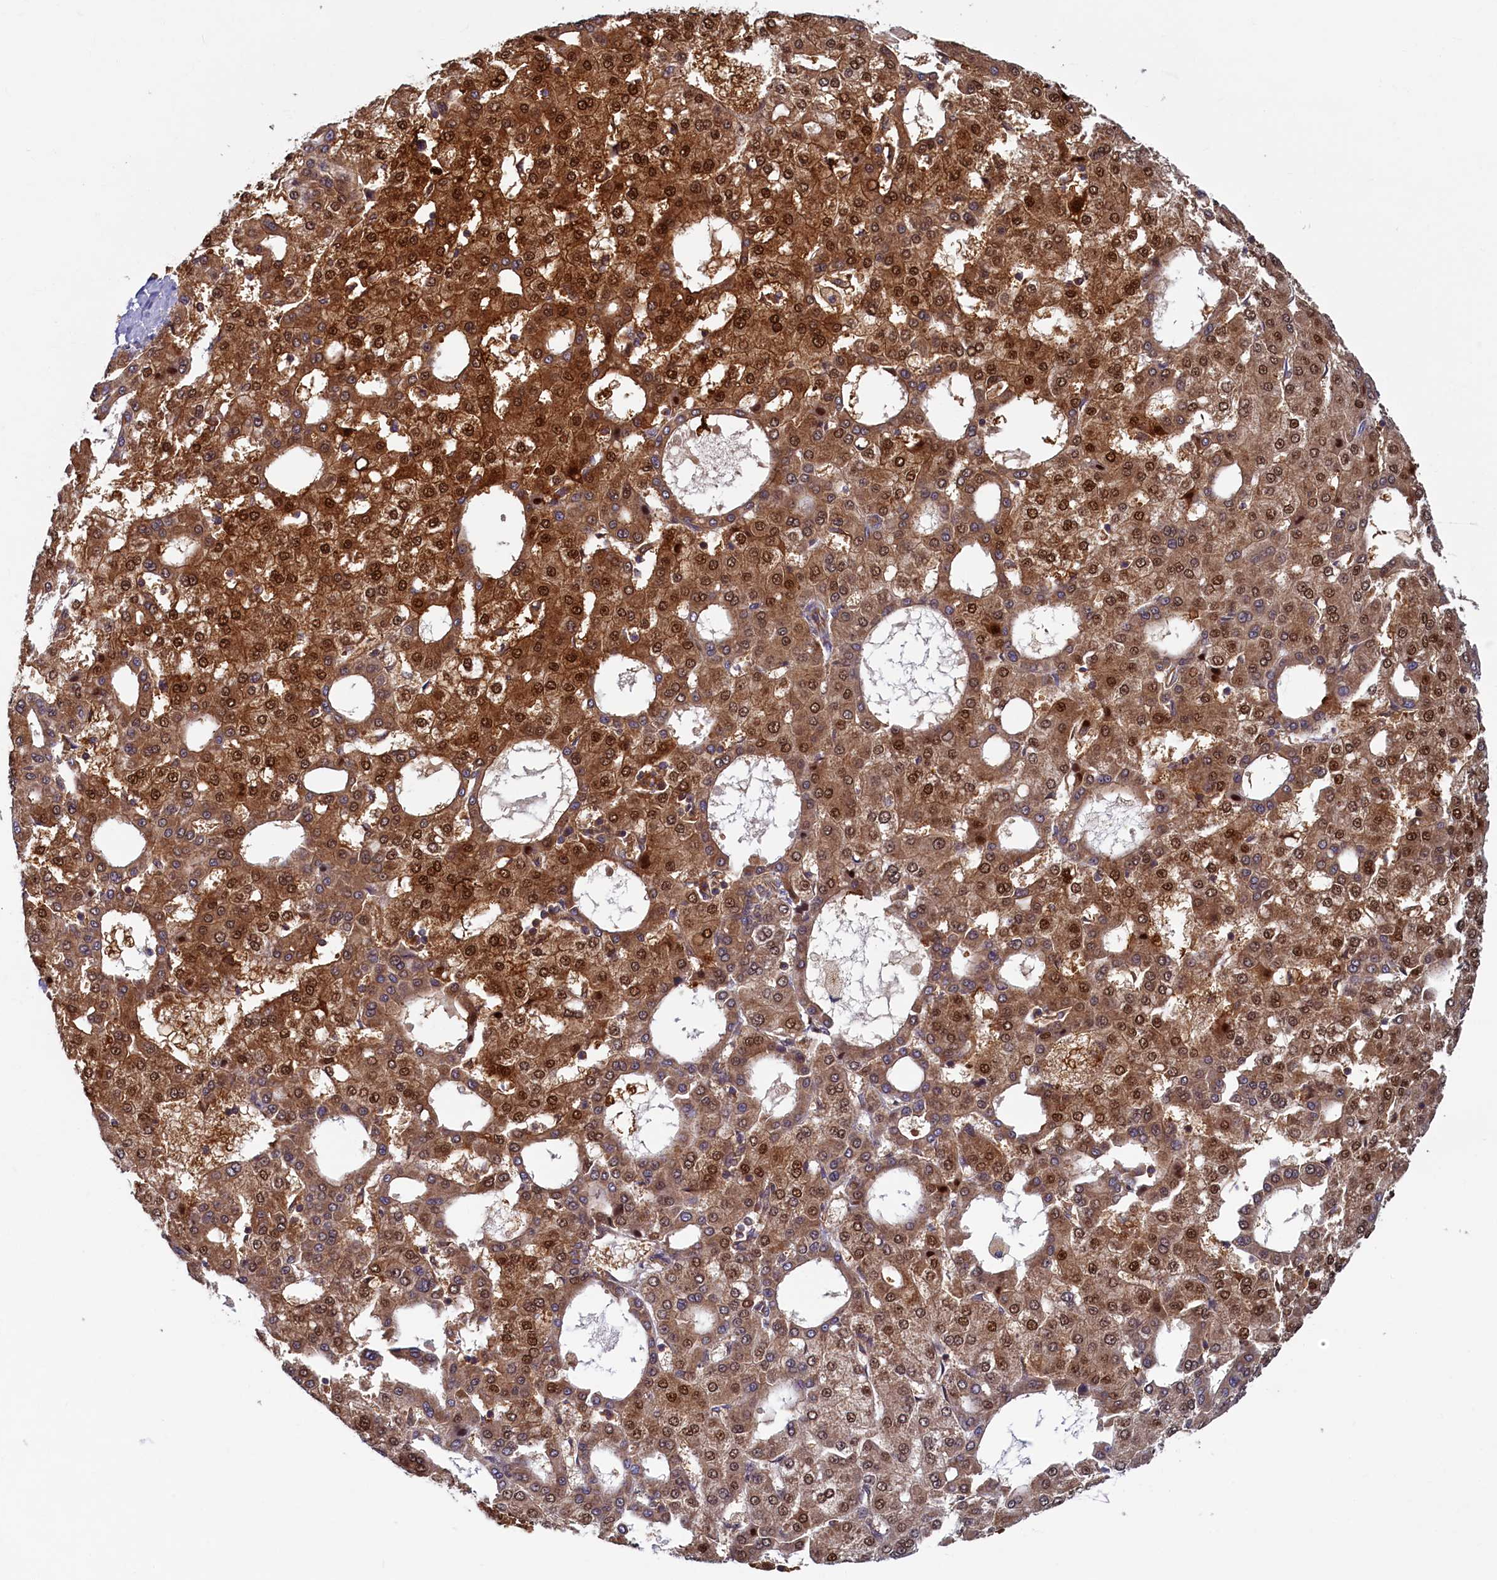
{"staining": {"intensity": "strong", "quantity": ">75%", "location": "cytoplasmic/membranous,nuclear"}, "tissue": "liver cancer", "cell_type": "Tumor cells", "image_type": "cancer", "snomed": [{"axis": "morphology", "description": "Carcinoma, Hepatocellular, NOS"}, {"axis": "topography", "description": "Liver"}], "caption": "Brown immunohistochemical staining in human liver cancer reveals strong cytoplasmic/membranous and nuclear positivity in about >75% of tumor cells.", "gene": "STX12", "patient": {"sex": "male", "age": 47}}